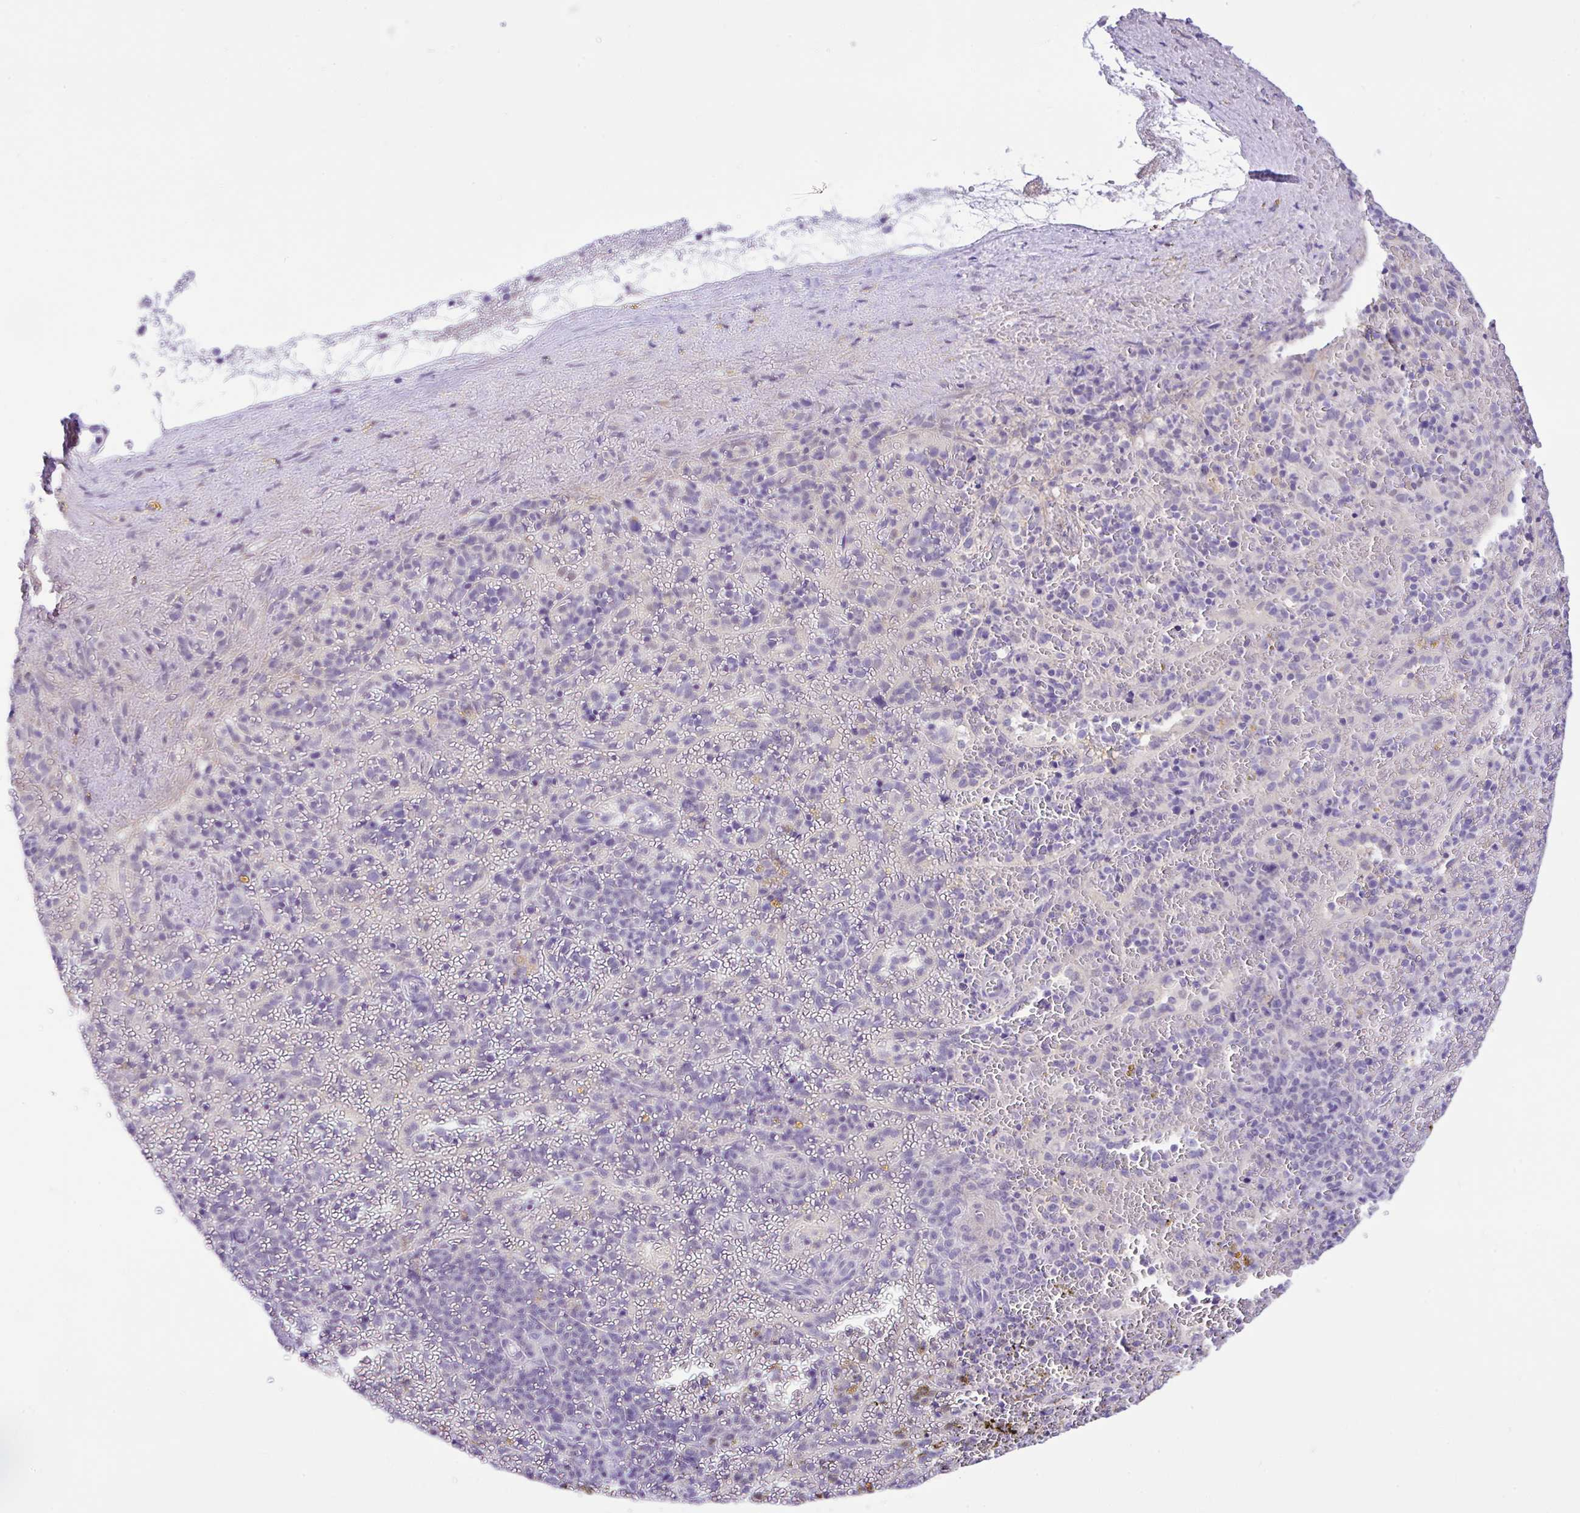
{"staining": {"intensity": "negative", "quantity": "none", "location": "none"}, "tissue": "spleen", "cell_type": "Cells in red pulp", "image_type": "normal", "snomed": [{"axis": "morphology", "description": "Normal tissue, NOS"}, {"axis": "topography", "description": "Spleen"}], "caption": "Image shows no significant protein staining in cells in red pulp of normal spleen.", "gene": "ANO4", "patient": {"sex": "female", "age": 50}}